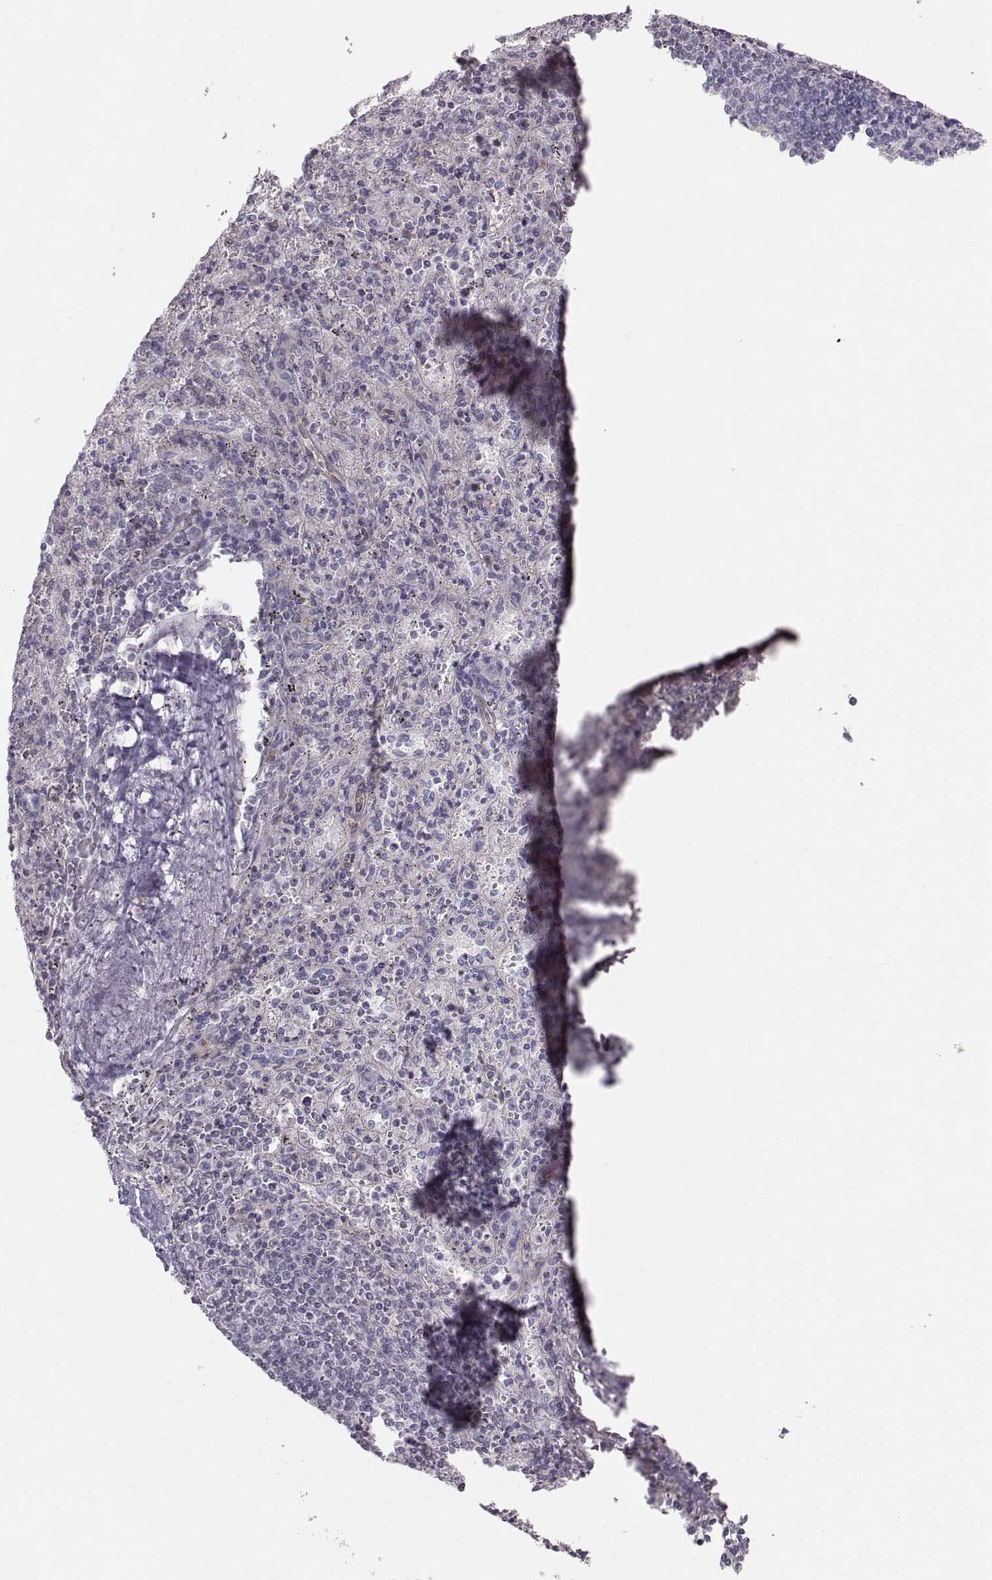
{"staining": {"intensity": "negative", "quantity": "none", "location": "none"}, "tissue": "spleen", "cell_type": "Cells in red pulp", "image_type": "normal", "snomed": [{"axis": "morphology", "description": "Normal tissue, NOS"}, {"axis": "topography", "description": "Spleen"}], "caption": "Photomicrograph shows no significant protein staining in cells in red pulp of benign spleen.", "gene": "MAST1", "patient": {"sex": "male", "age": 57}}